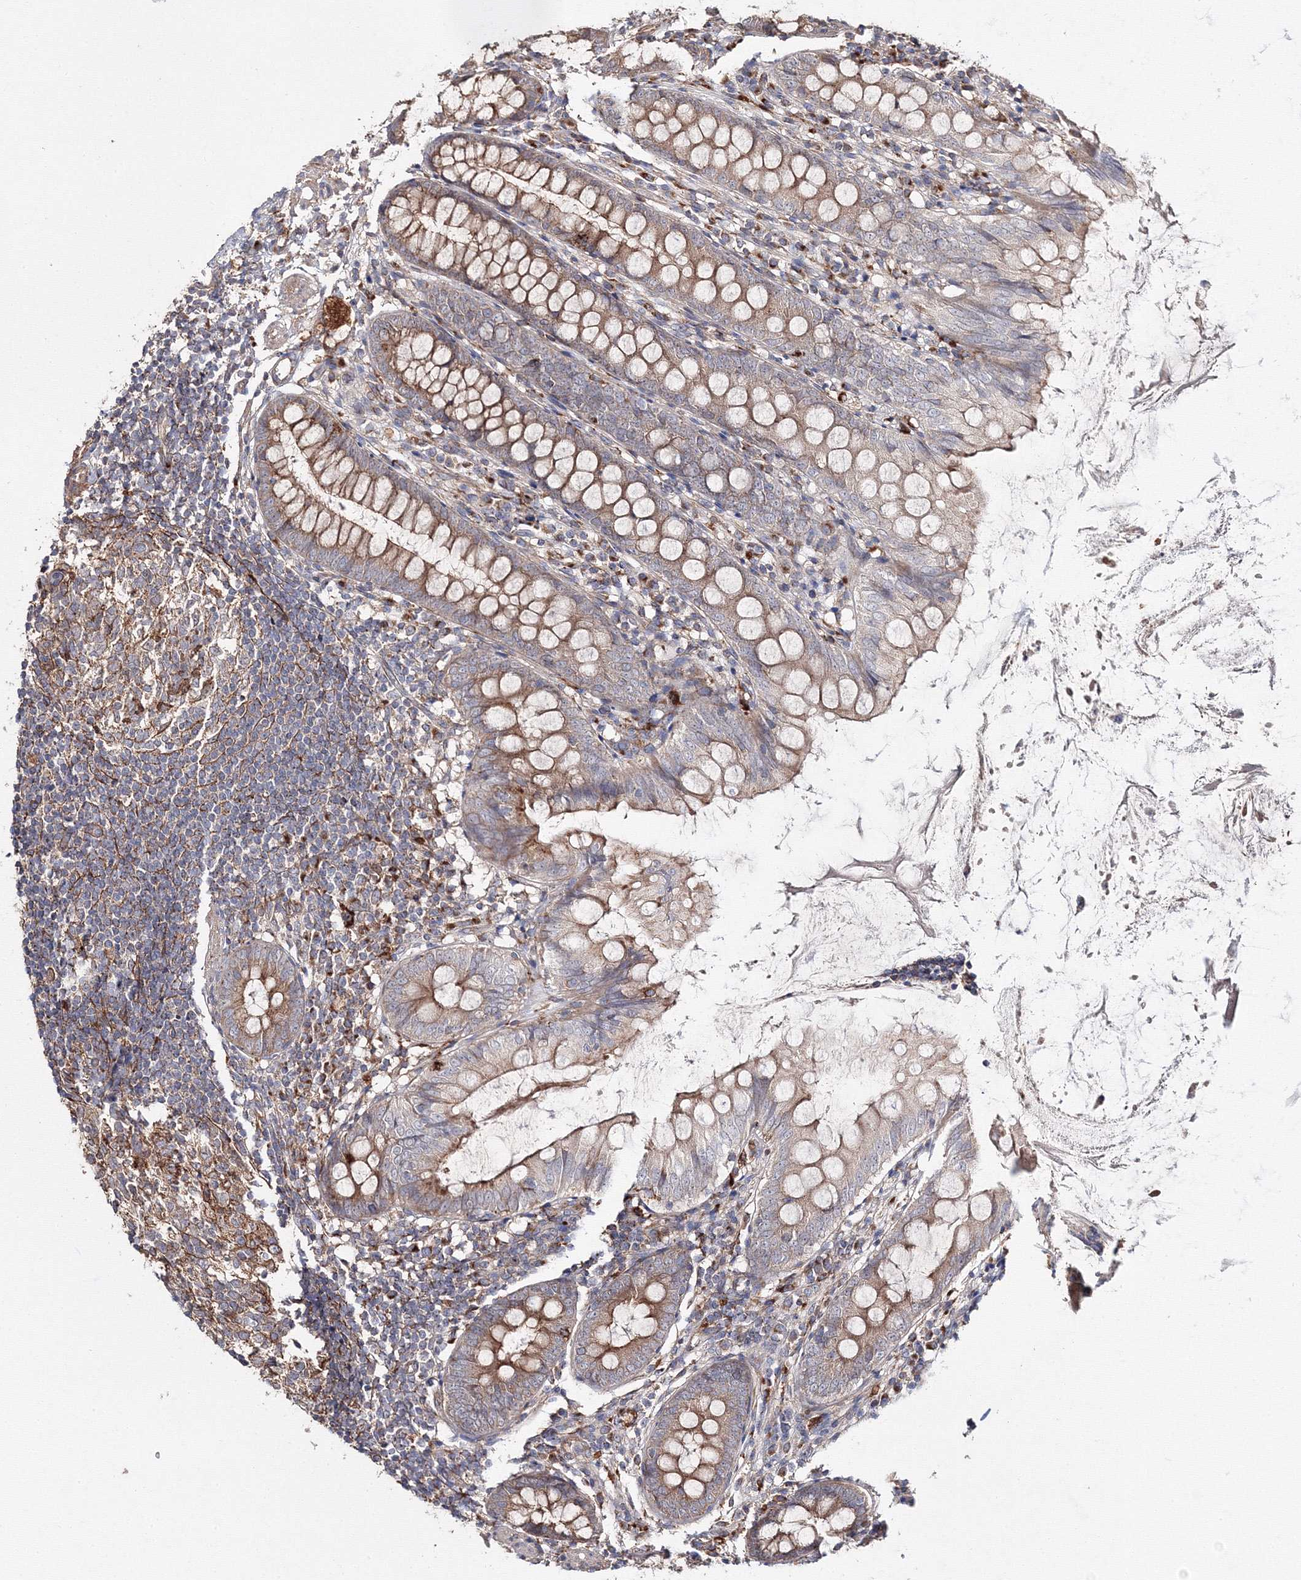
{"staining": {"intensity": "moderate", "quantity": ">75%", "location": "cytoplasmic/membranous"}, "tissue": "appendix", "cell_type": "Glandular cells", "image_type": "normal", "snomed": [{"axis": "morphology", "description": "Normal tissue, NOS"}, {"axis": "topography", "description": "Appendix"}], "caption": "A brown stain labels moderate cytoplasmic/membranous positivity of a protein in glandular cells of normal appendix.", "gene": "DDO", "patient": {"sex": "female", "age": 77}}